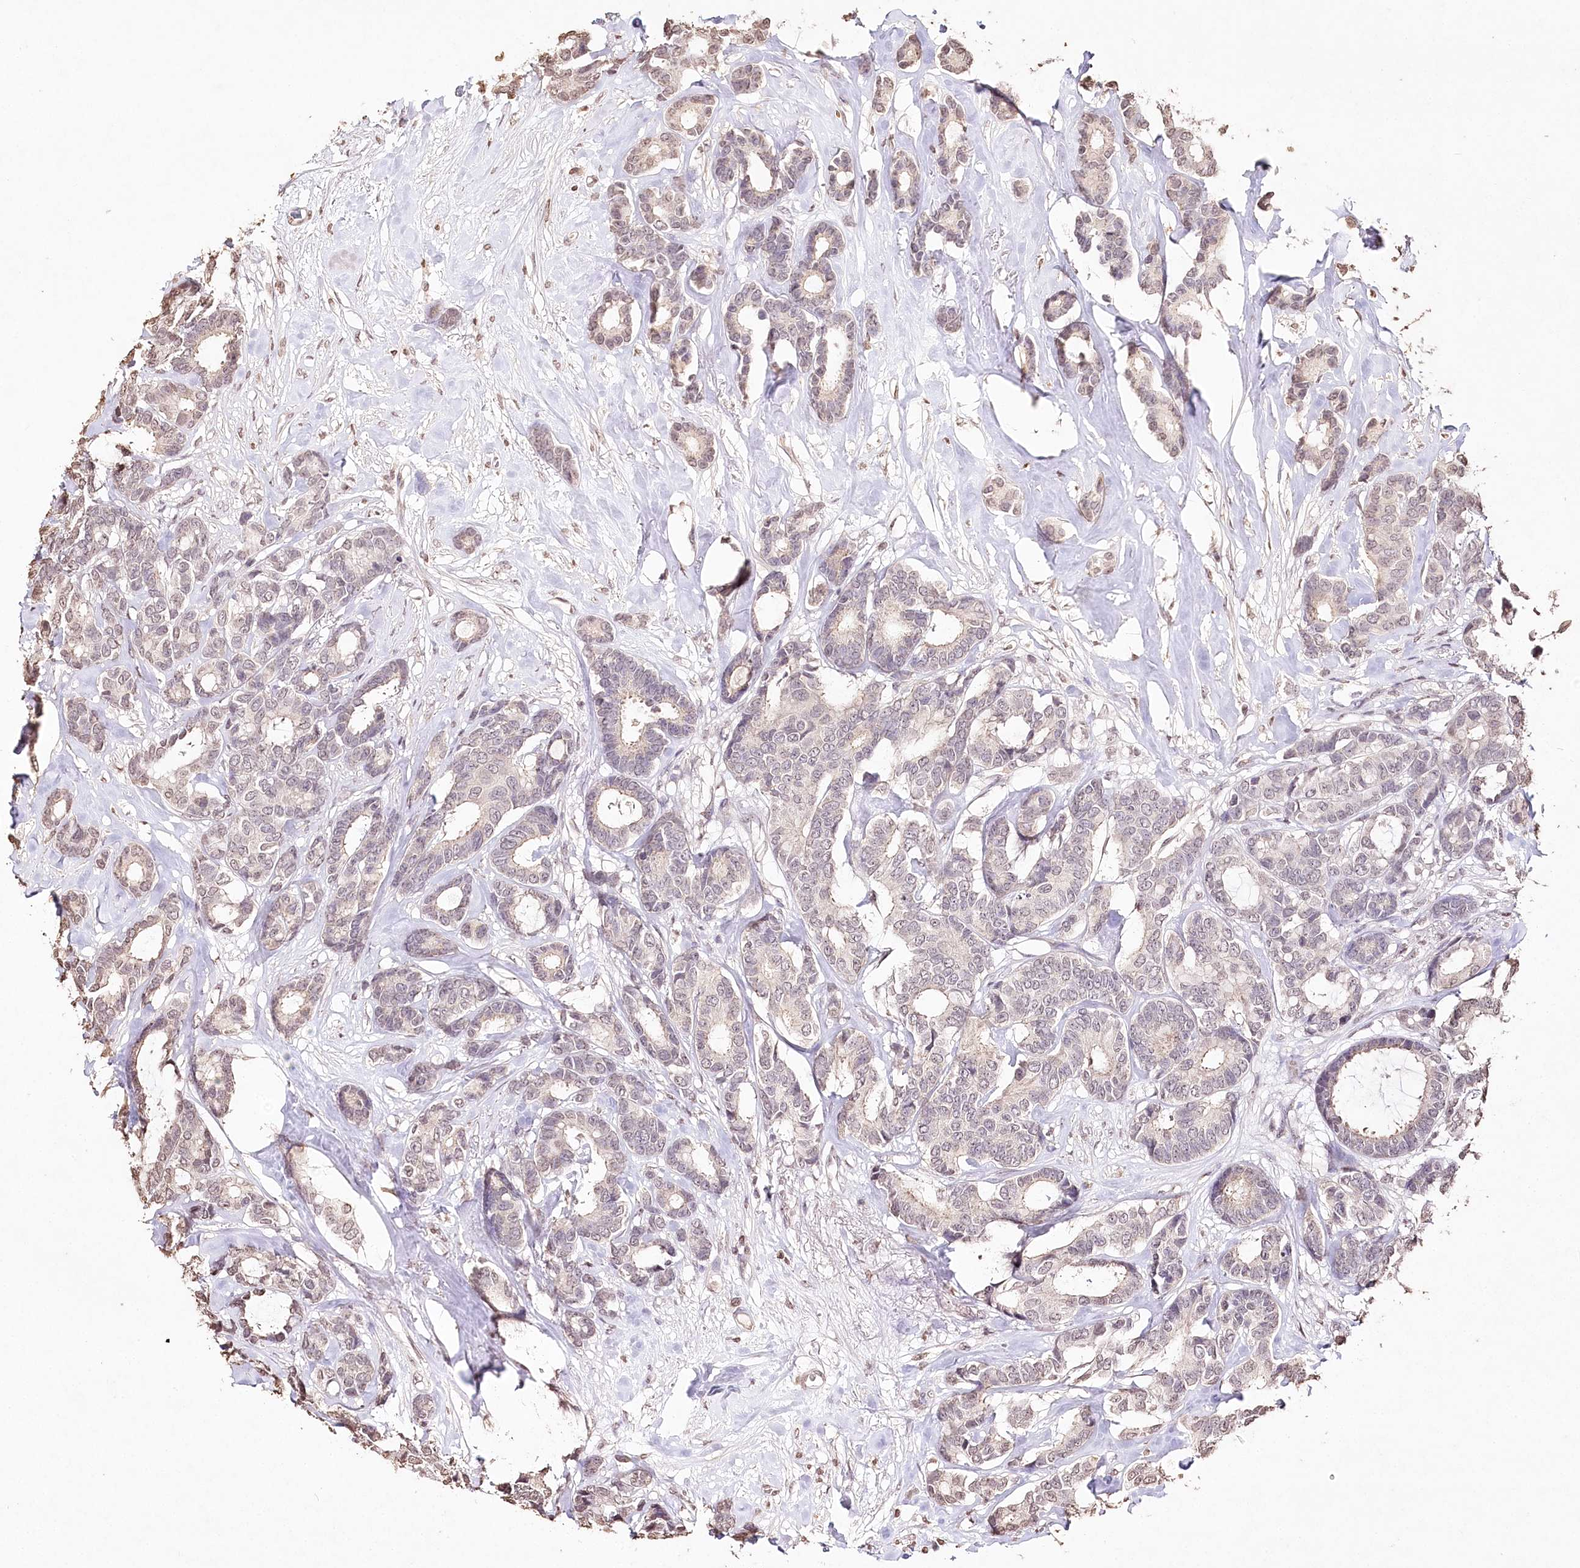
{"staining": {"intensity": "weak", "quantity": "<25%", "location": "cytoplasmic/membranous"}, "tissue": "breast cancer", "cell_type": "Tumor cells", "image_type": "cancer", "snomed": [{"axis": "morphology", "description": "Duct carcinoma"}, {"axis": "topography", "description": "Breast"}], "caption": "This is a image of immunohistochemistry (IHC) staining of breast intraductal carcinoma, which shows no positivity in tumor cells. (Brightfield microscopy of DAB IHC at high magnification).", "gene": "DMXL1", "patient": {"sex": "female", "age": 87}}